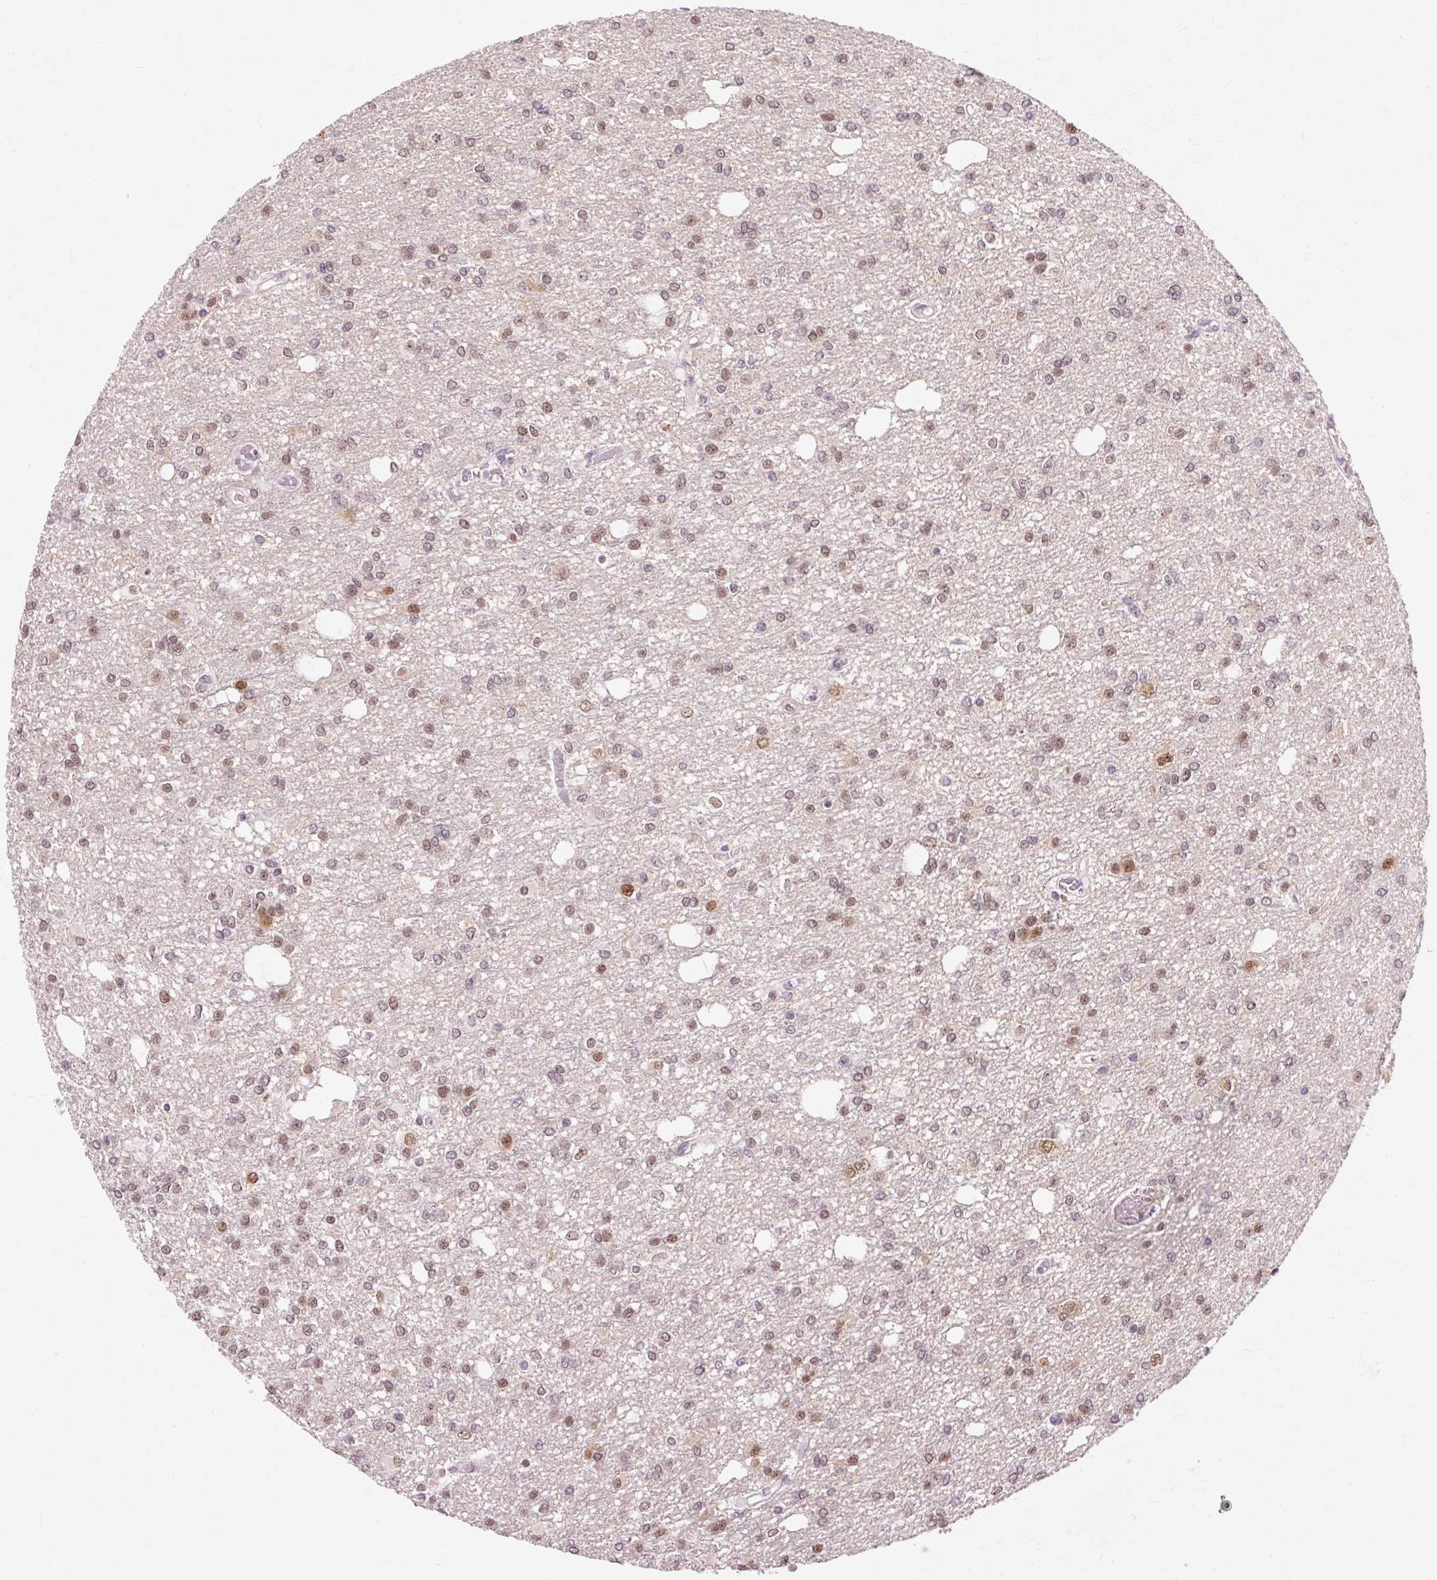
{"staining": {"intensity": "moderate", "quantity": ">75%", "location": "nuclear"}, "tissue": "glioma", "cell_type": "Tumor cells", "image_type": "cancer", "snomed": [{"axis": "morphology", "description": "Glioma, malignant, Low grade"}, {"axis": "topography", "description": "Brain"}], "caption": "Human glioma stained for a protein (brown) exhibits moderate nuclear positive positivity in approximately >75% of tumor cells.", "gene": "MACROD2", "patient": {"sex": "male", "age": 26}}